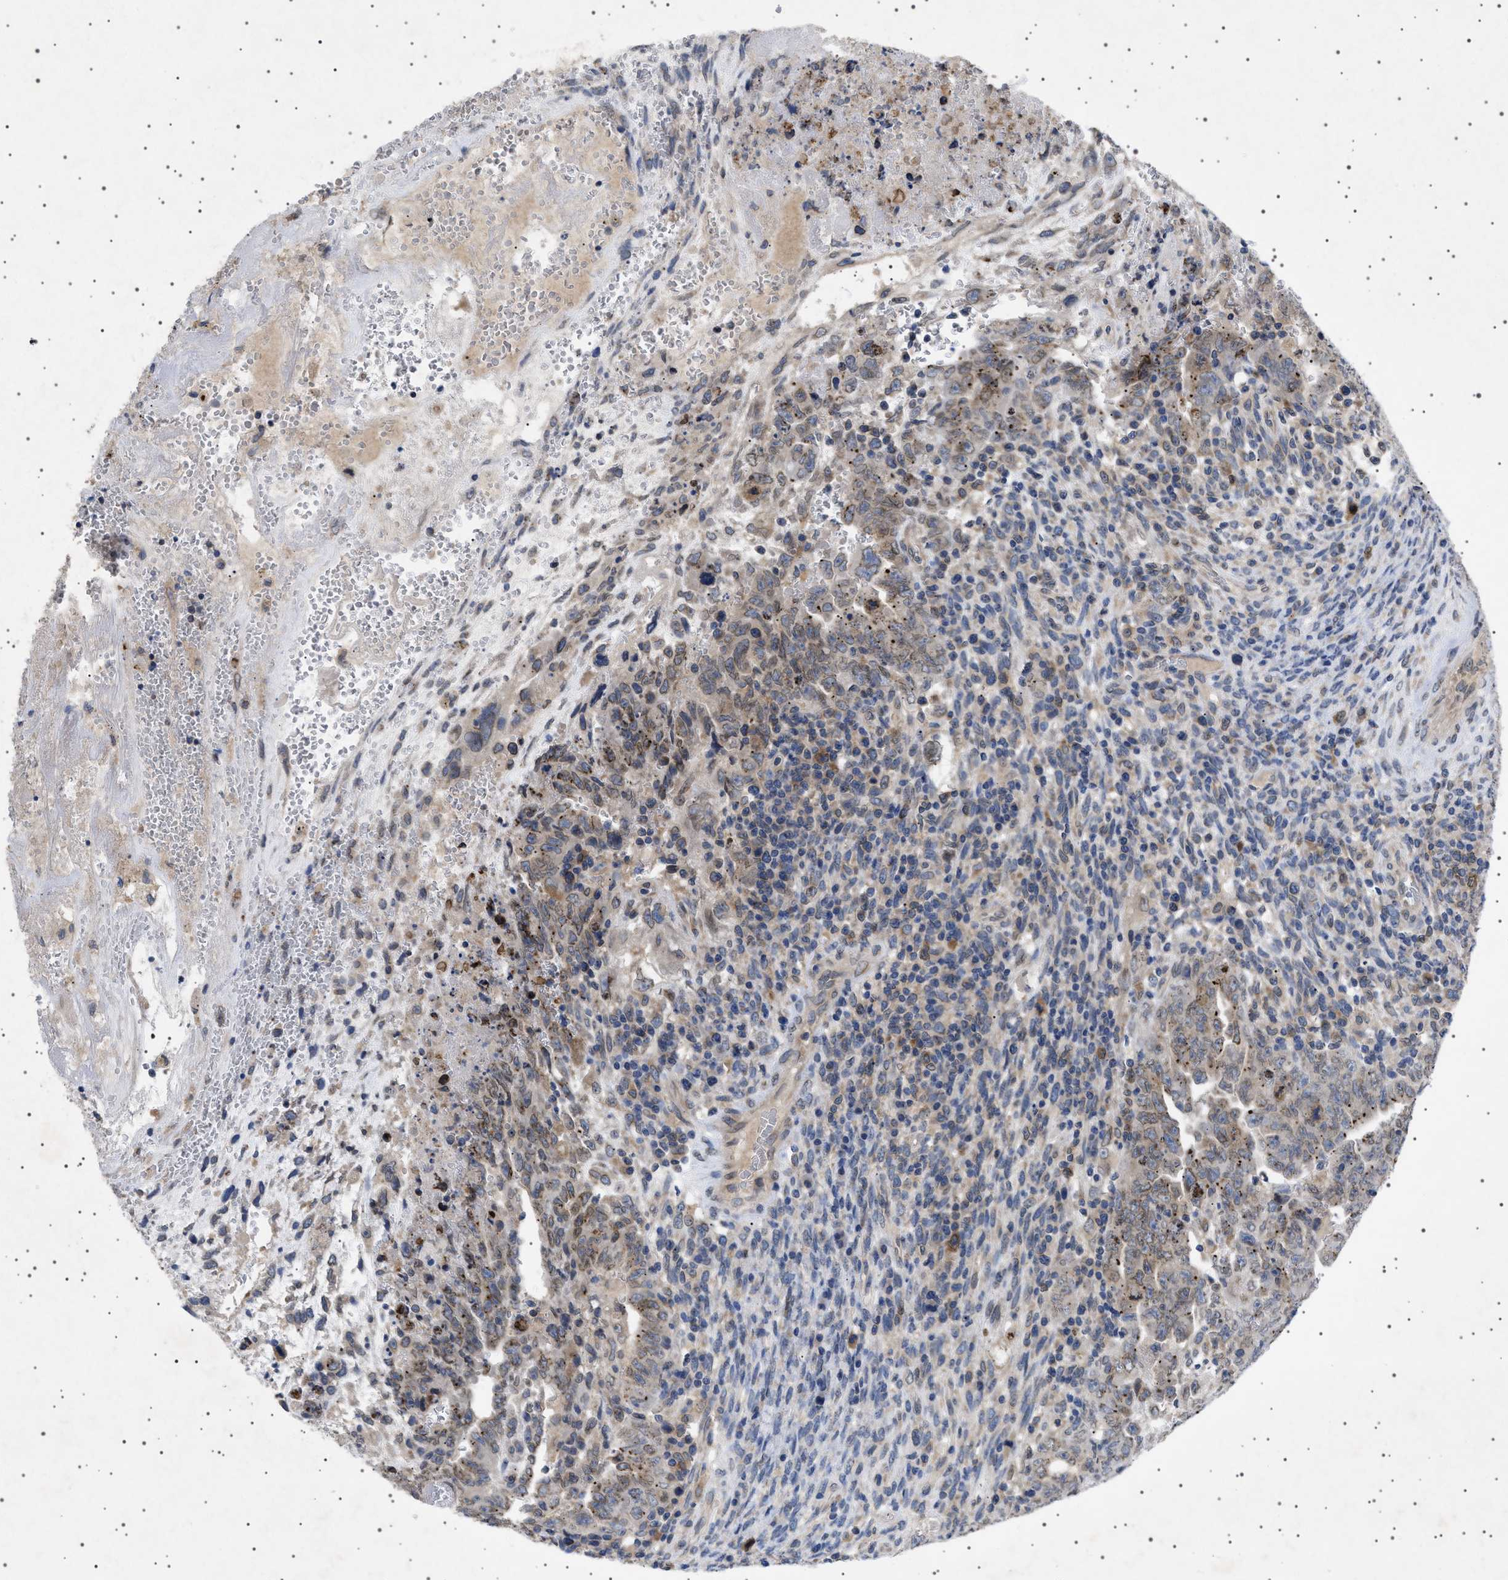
{"staining": {"intensity": "weak", "quantity": "25%-75%", "location": "cytoplasmic/membranous,nuclear"}, "tissue": "testis cancer", "cell_type": "Tumor cells", "image_type": "cancer", "snomed": [{"axis": "morphology", "description": "Carcinoma, Embryonal, NOS"}, {"axis": "topography", "description": "Testis"}], "caption": "An image showing weak cytoplasmic/membranous and nuclear expression in approximately 25%-75% of tumor cells in testis cancer (embryonal carcinoma), as visualized by brown immunohistochemical staining.", "gene": "NUP93", "patient": {"sex": "male", "age": 28}}